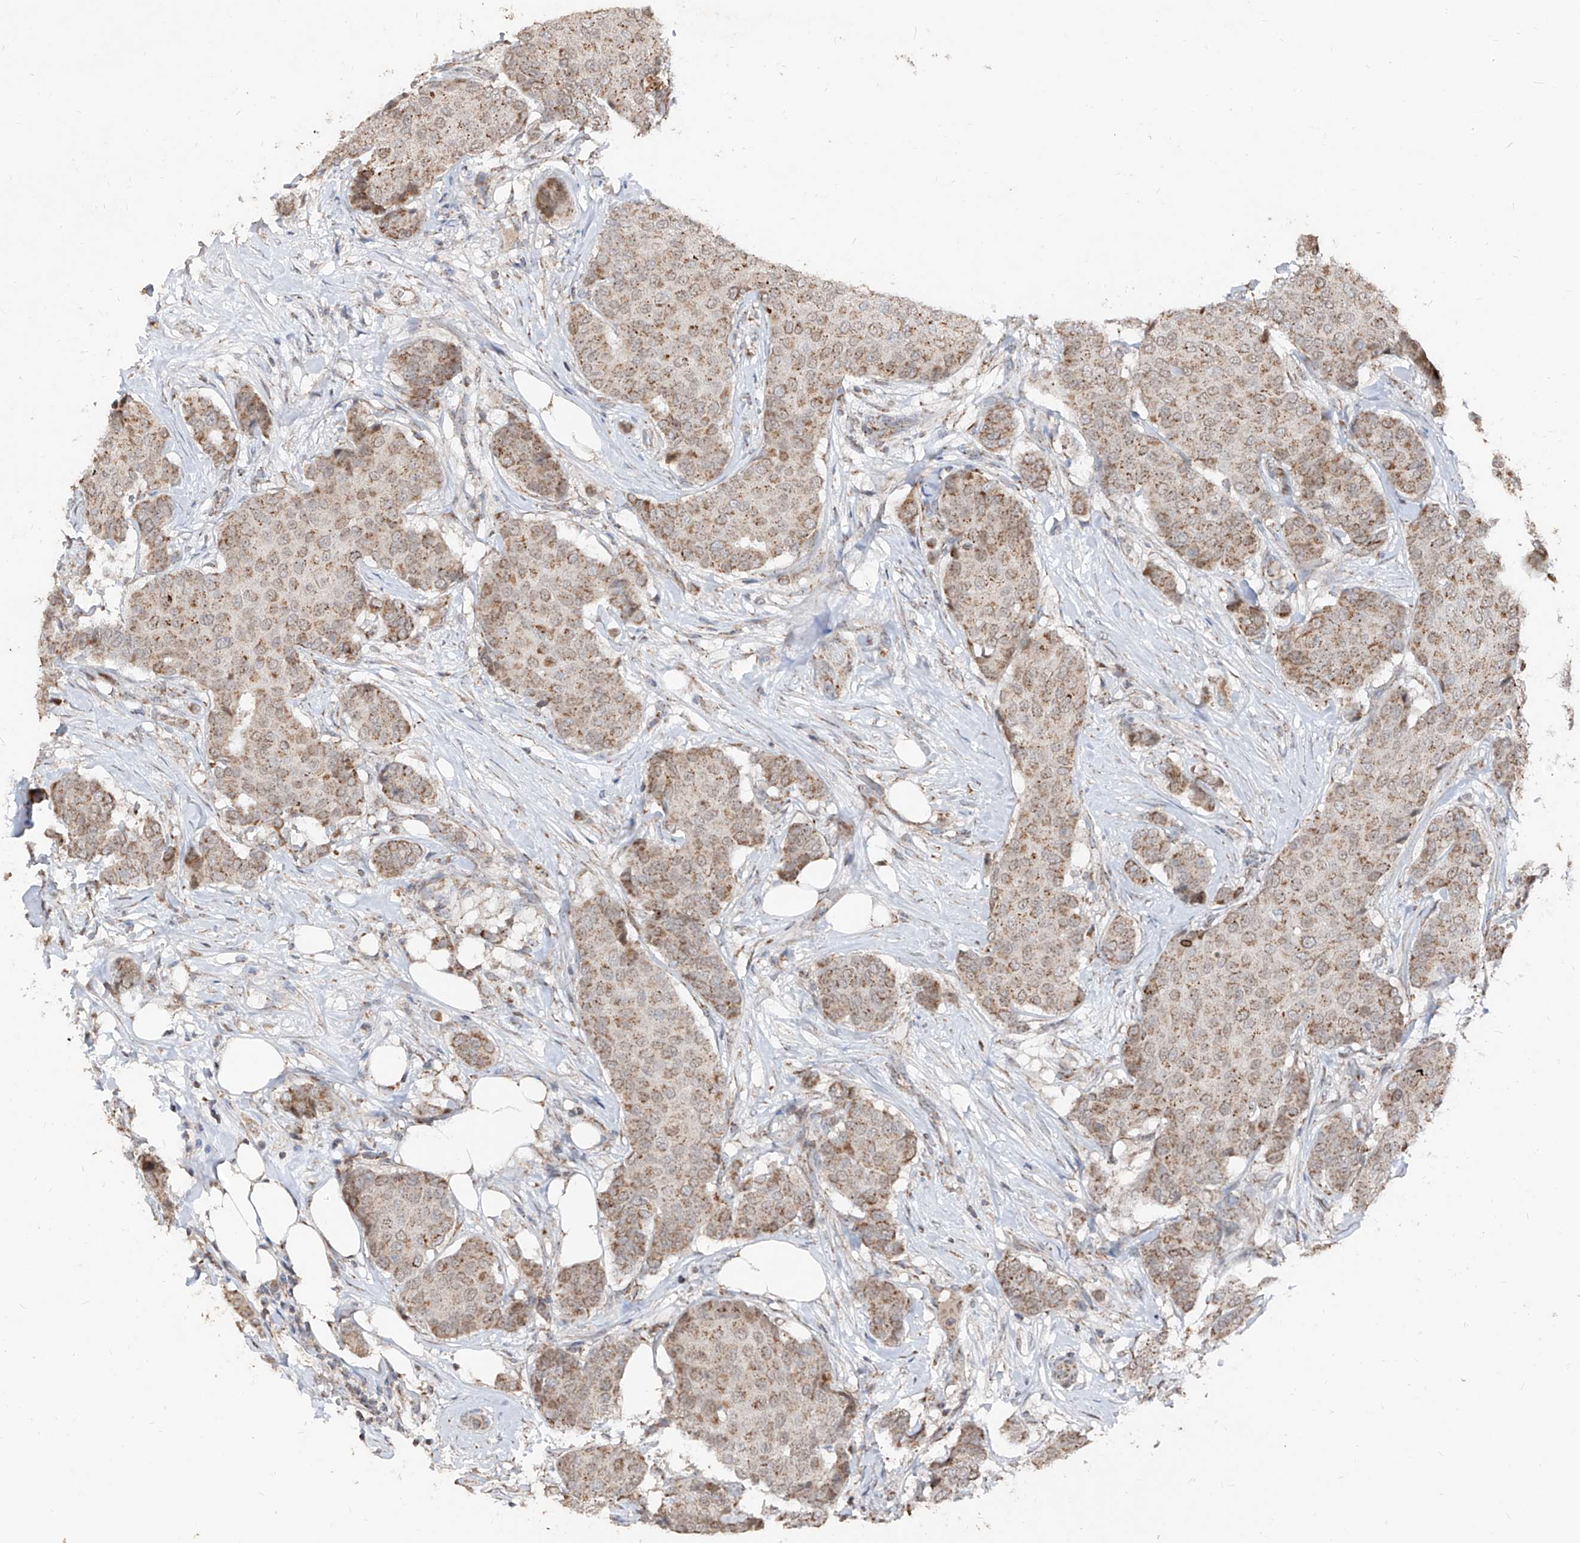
{"staining": {"intensity": "moderate", "quantity": ">75%", "location": "cytoplasmic/membranous,nuclear"}, "tissue": "breast cancer", "cell_type": "Tumor cells", "image_type": "cancer", "snomed": [{"axis": "morphology", "description": "Duct carcinoma"}, {"axis": "topography", "description": "Breast"}], "caption": "Protein staining of breast cancer tissue reveals moderate cytoplasmic/membranous and nuclear expression in about >75% of tumor cells.", "gene": "NDUFB3", "patient": {"sex": "female", "age": 75}}